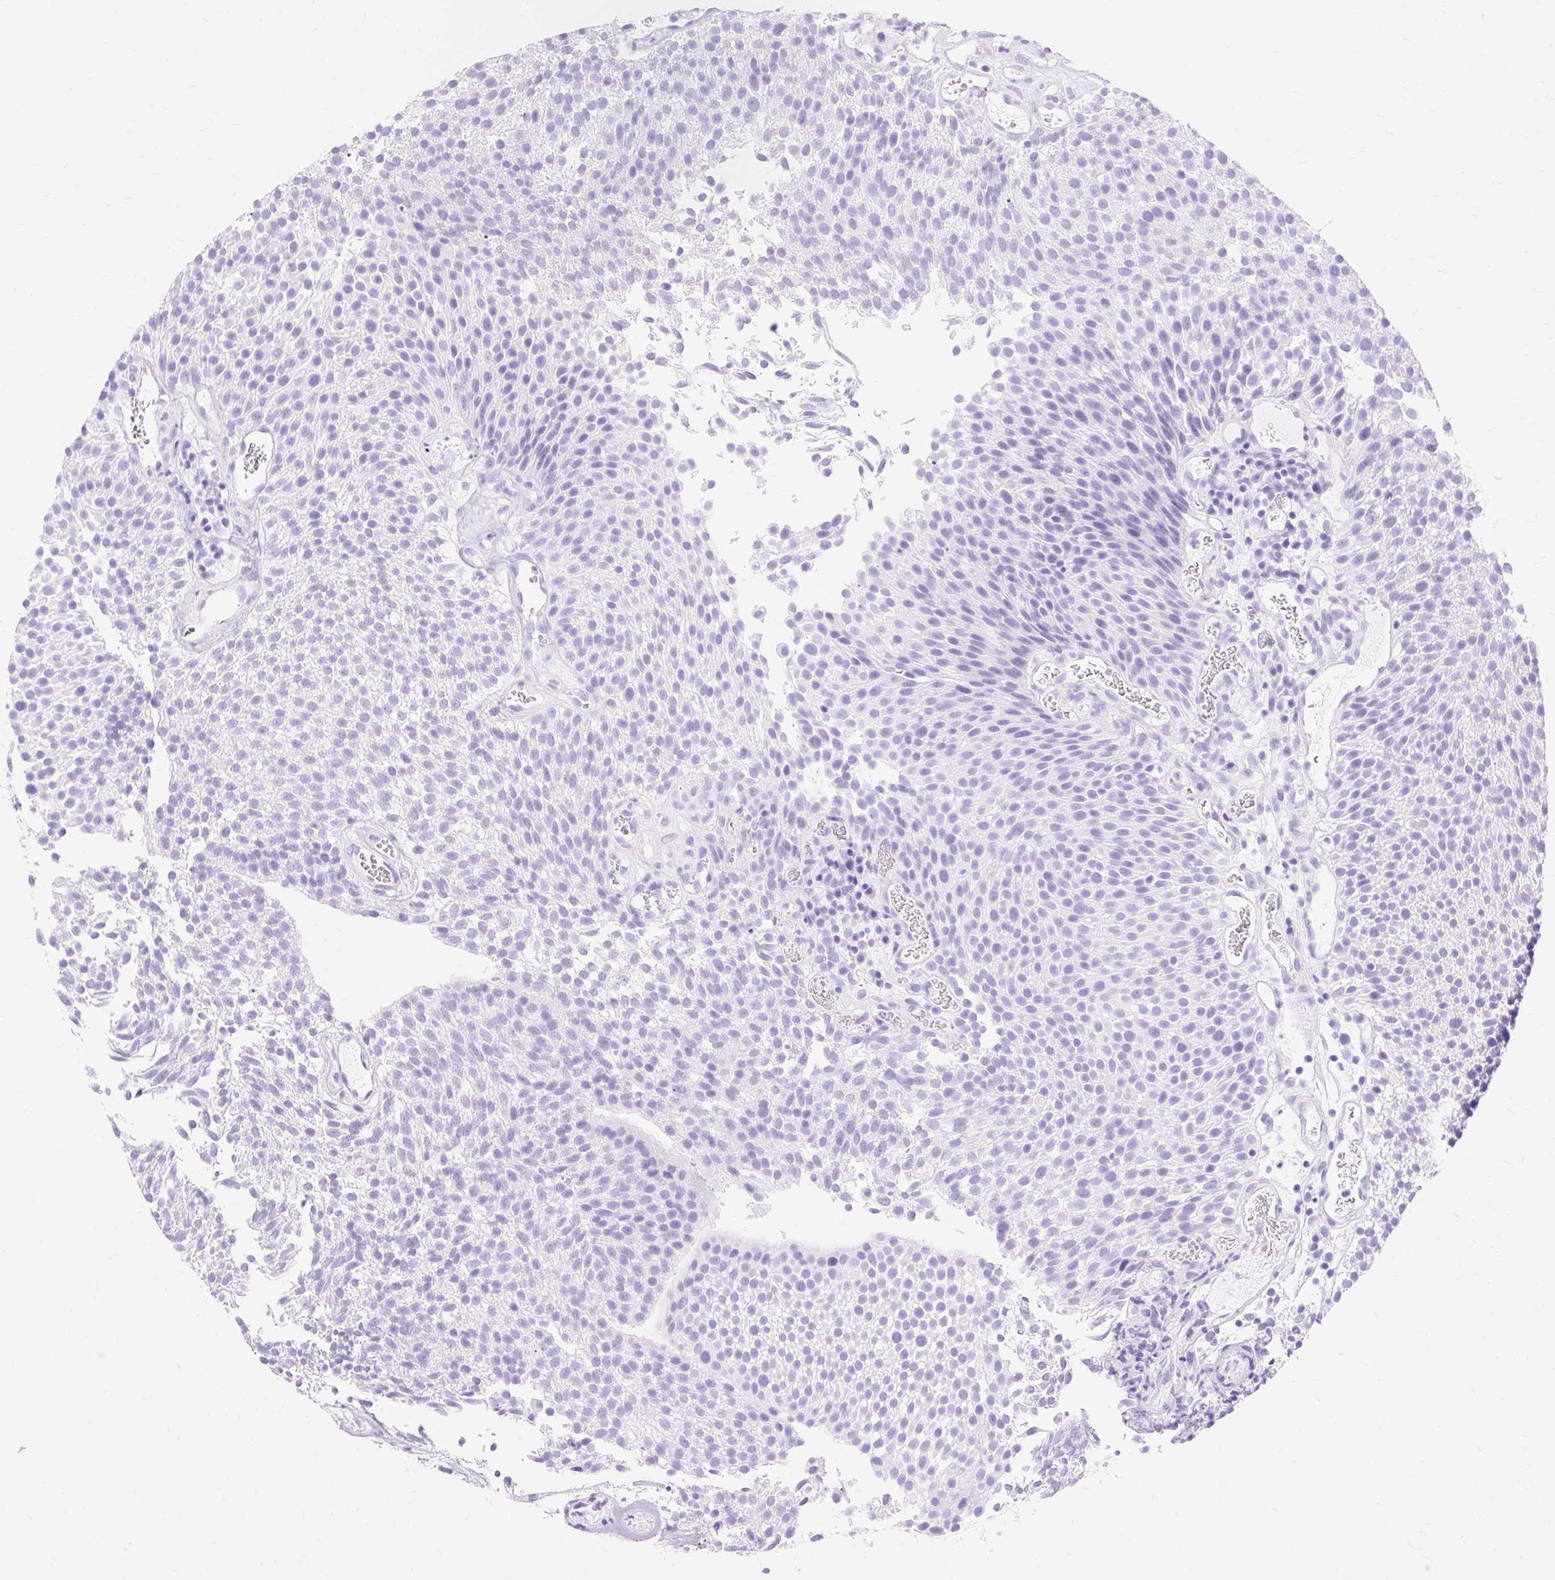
{"staining": {"intensity": "negative", "quantity": "none", "location": "none"}, "tissue": "urothelial cancer", "cell_type": "Tumor cells", "image_type": "cancer", "snomed": [{"axis": "morphology", "description": "Urothelial carcinoma, Low grade"}, {"axis": "topography", "description": "Urinary bladder"}], "caption": "Immunohistochemistry photomicrograph of human urothelial cancer stained for a protein (brown), which shows no expression in tumor cells.", "gene": "MBP", "patient": {"sex": "female", "age": 79}}